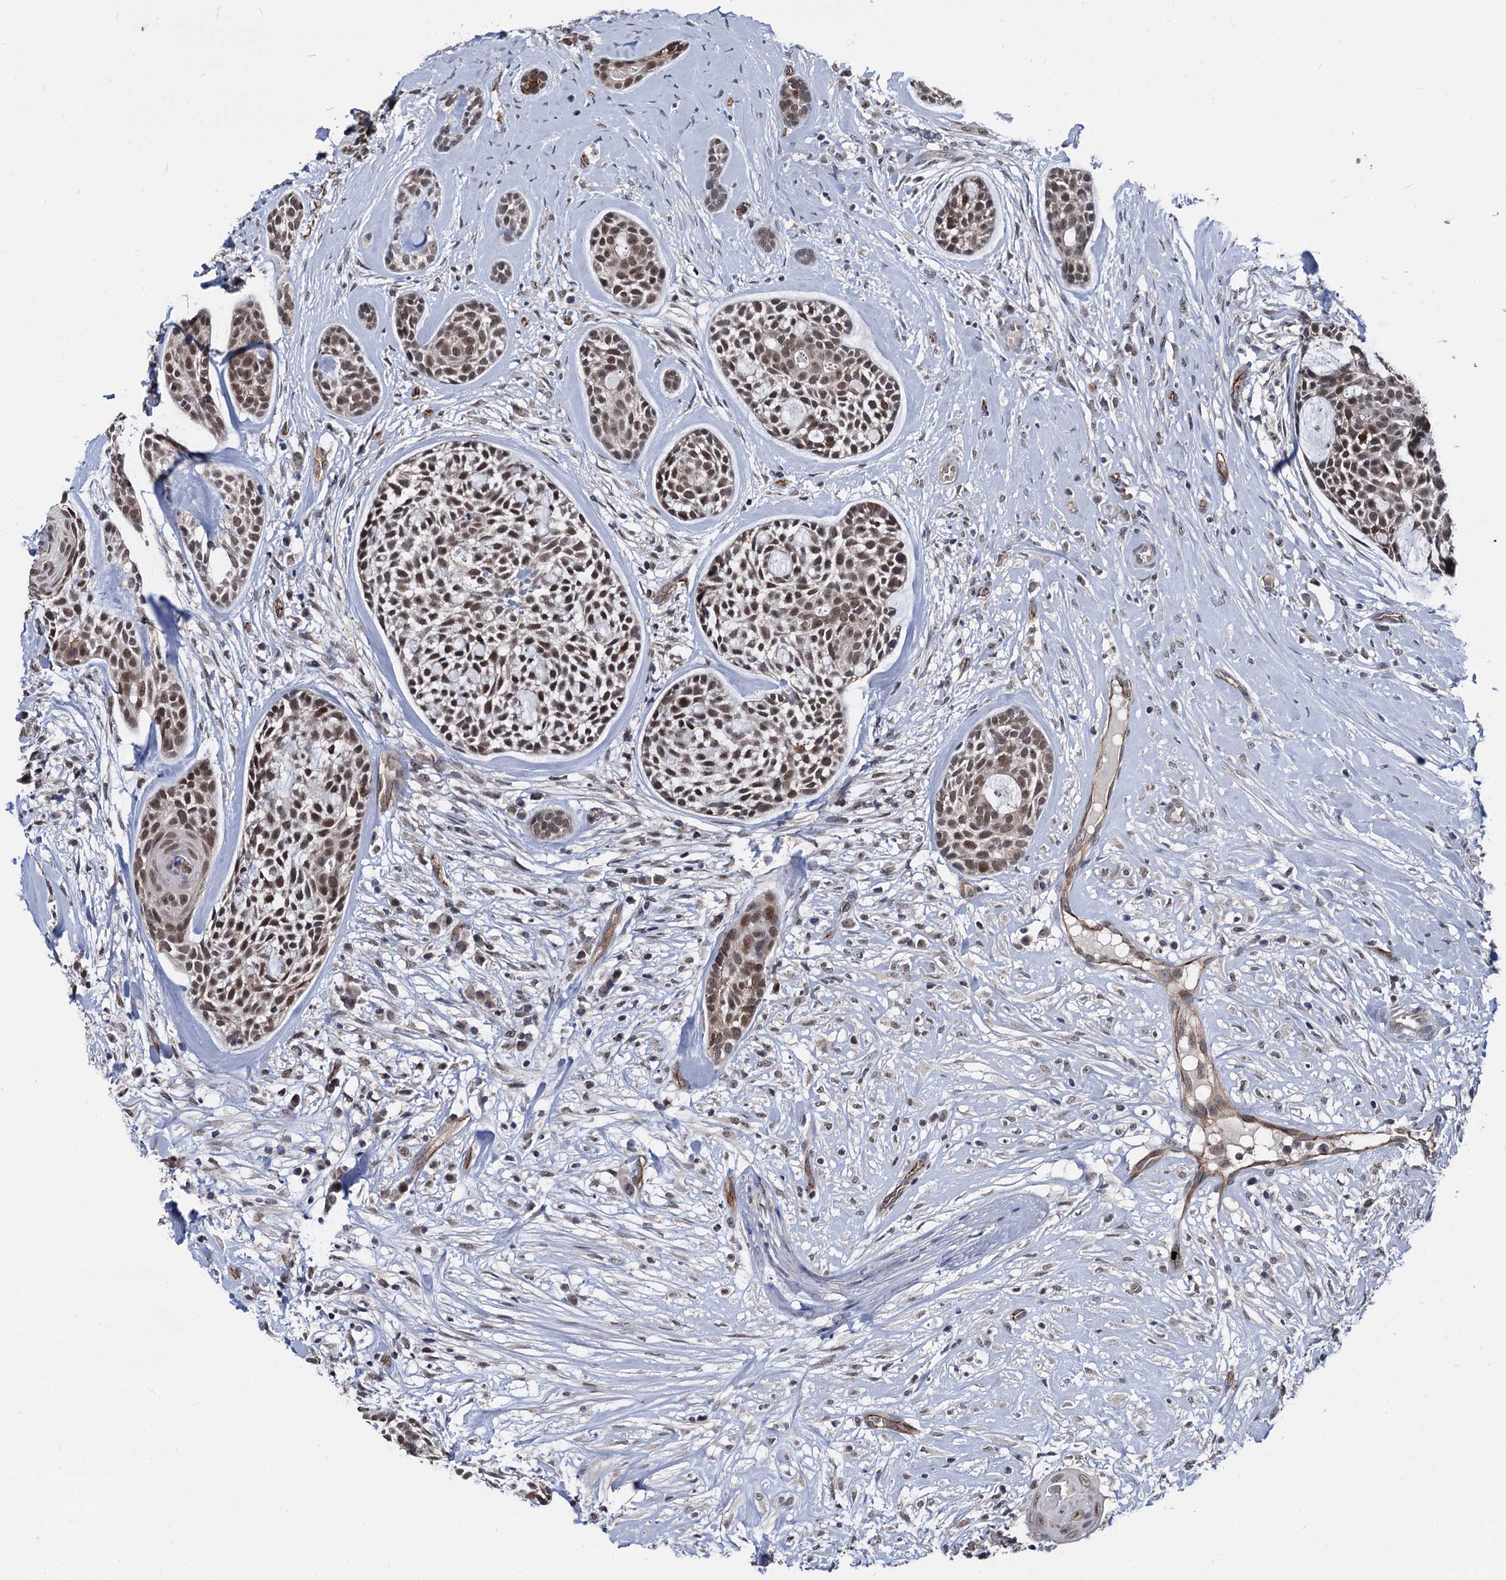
{"staining": {"intensity": "moderate", "quantity": ">75%", "location": "nuclear"}, "tissue": "head and neck cancer", "cell_type": "Tumor cells", "image_type": "cancer", "snomed": [{"axis": "morphology", "description": "Adenocarcinoma, NOS"}, {"axis": "topography", "description": "Subcutis"}, {"axis": "topography", "description": "Head-Neck"}], "caption": "This histopathology image displays IHC staining of human adenocarcinoma (head and neck), with medium moderate nuclear expression in about >75% of tumor cells.", "gene": "GALNT11", "patient": {"sex": "female", "age": 73}}